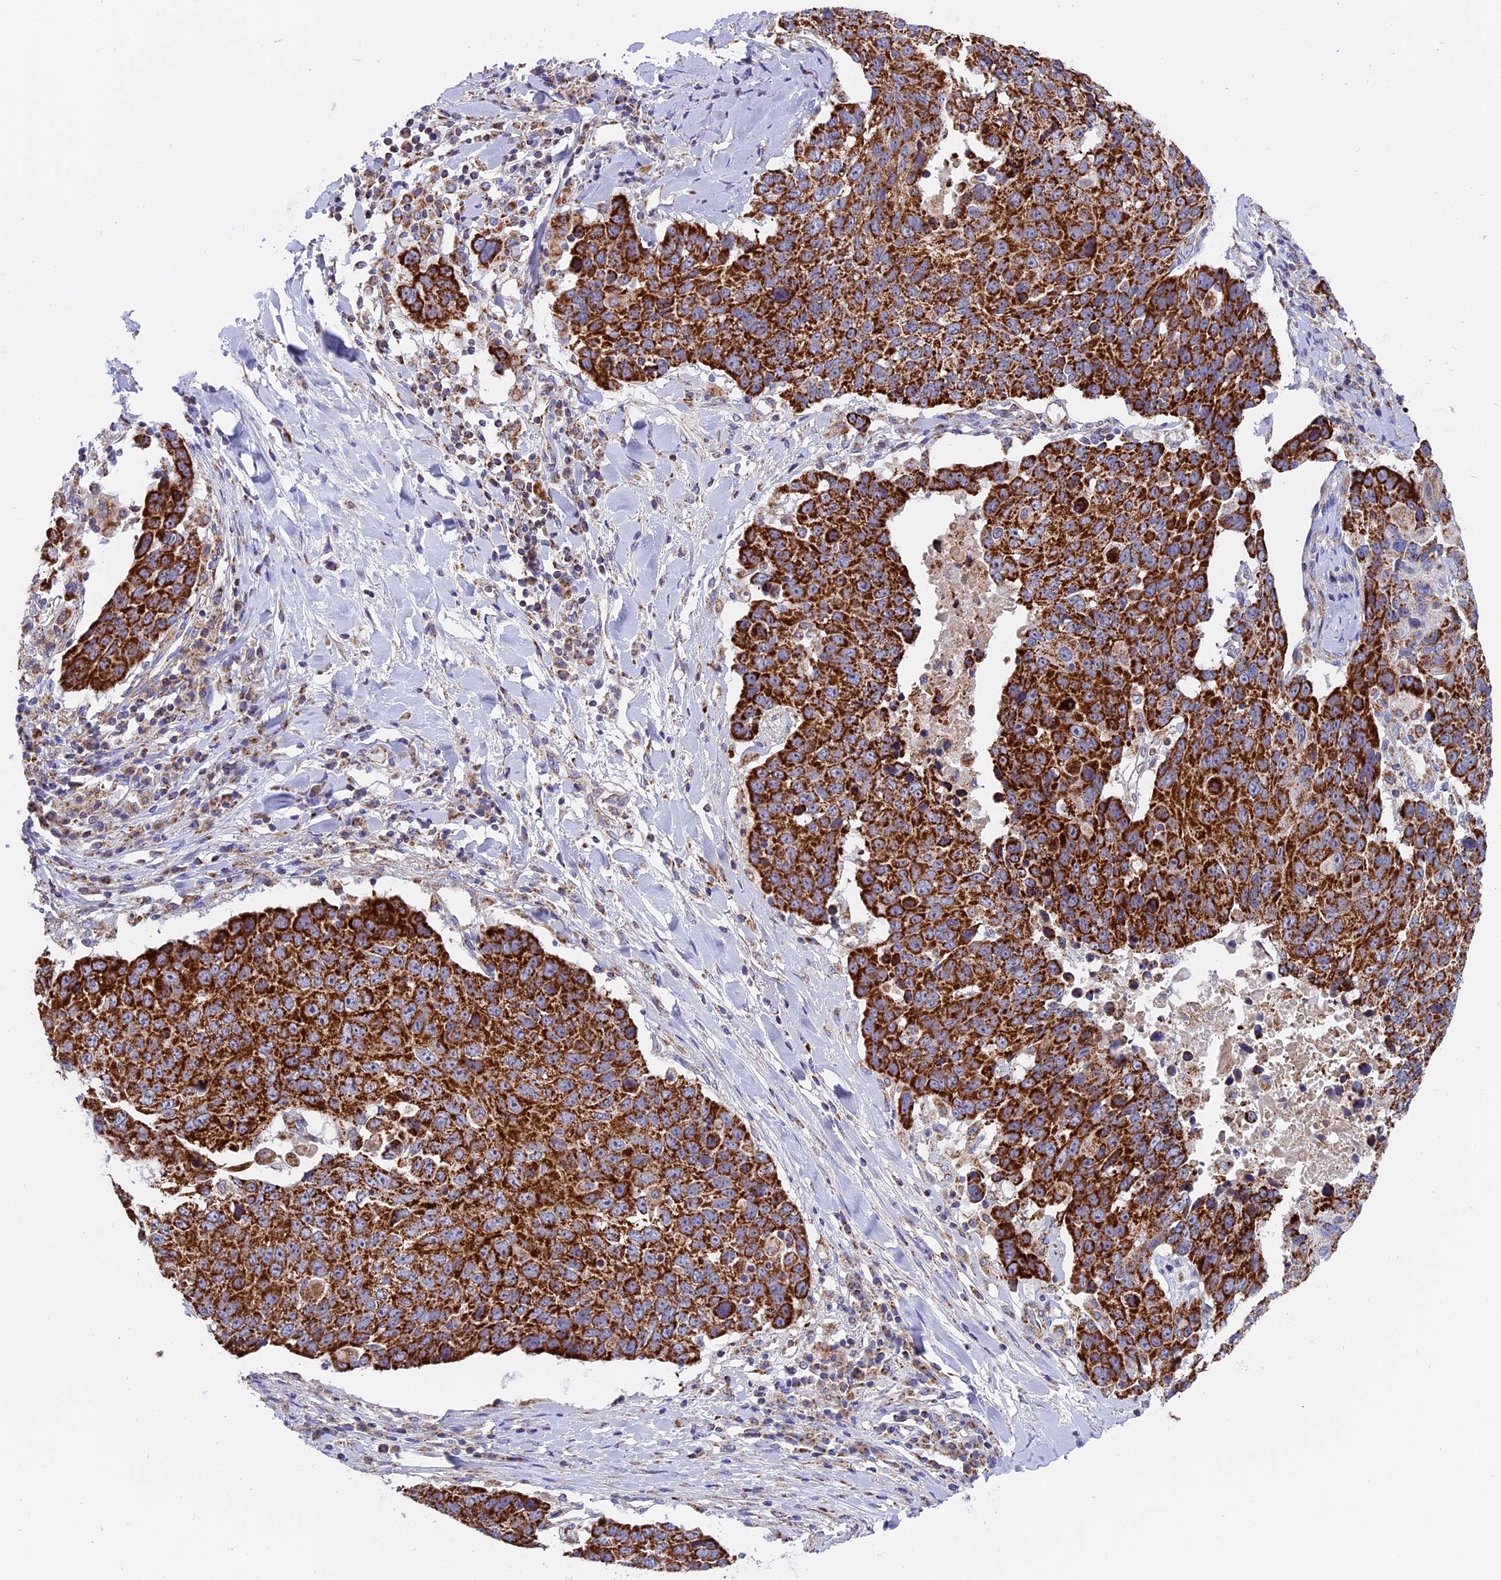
{"staining": {"intensity": "strong", "quantity": ">75%", "location": "cytoplasmic/membranous"}, "tissue": "lung cancer", "cell_type": "Tumor cells", "image_type": "cancer", "snomed": [{"axis": "morphology", "description": "Squamous cell carcinoma, NOS"}, {"axis": "topography", "description": "Lung"}], "caption": "Tumor cells exhibit high levels of strong cytoplasmic/membranous positivity in approximately >75% of cells in squamous cell carcinoma (lung). The staining was performed using DAB, with brown indicating positive protein expression. Nuclei are stained blue with hematoxylin.", "gene": "MRPS34", "patient": {"sex": "male", "age": 66}}